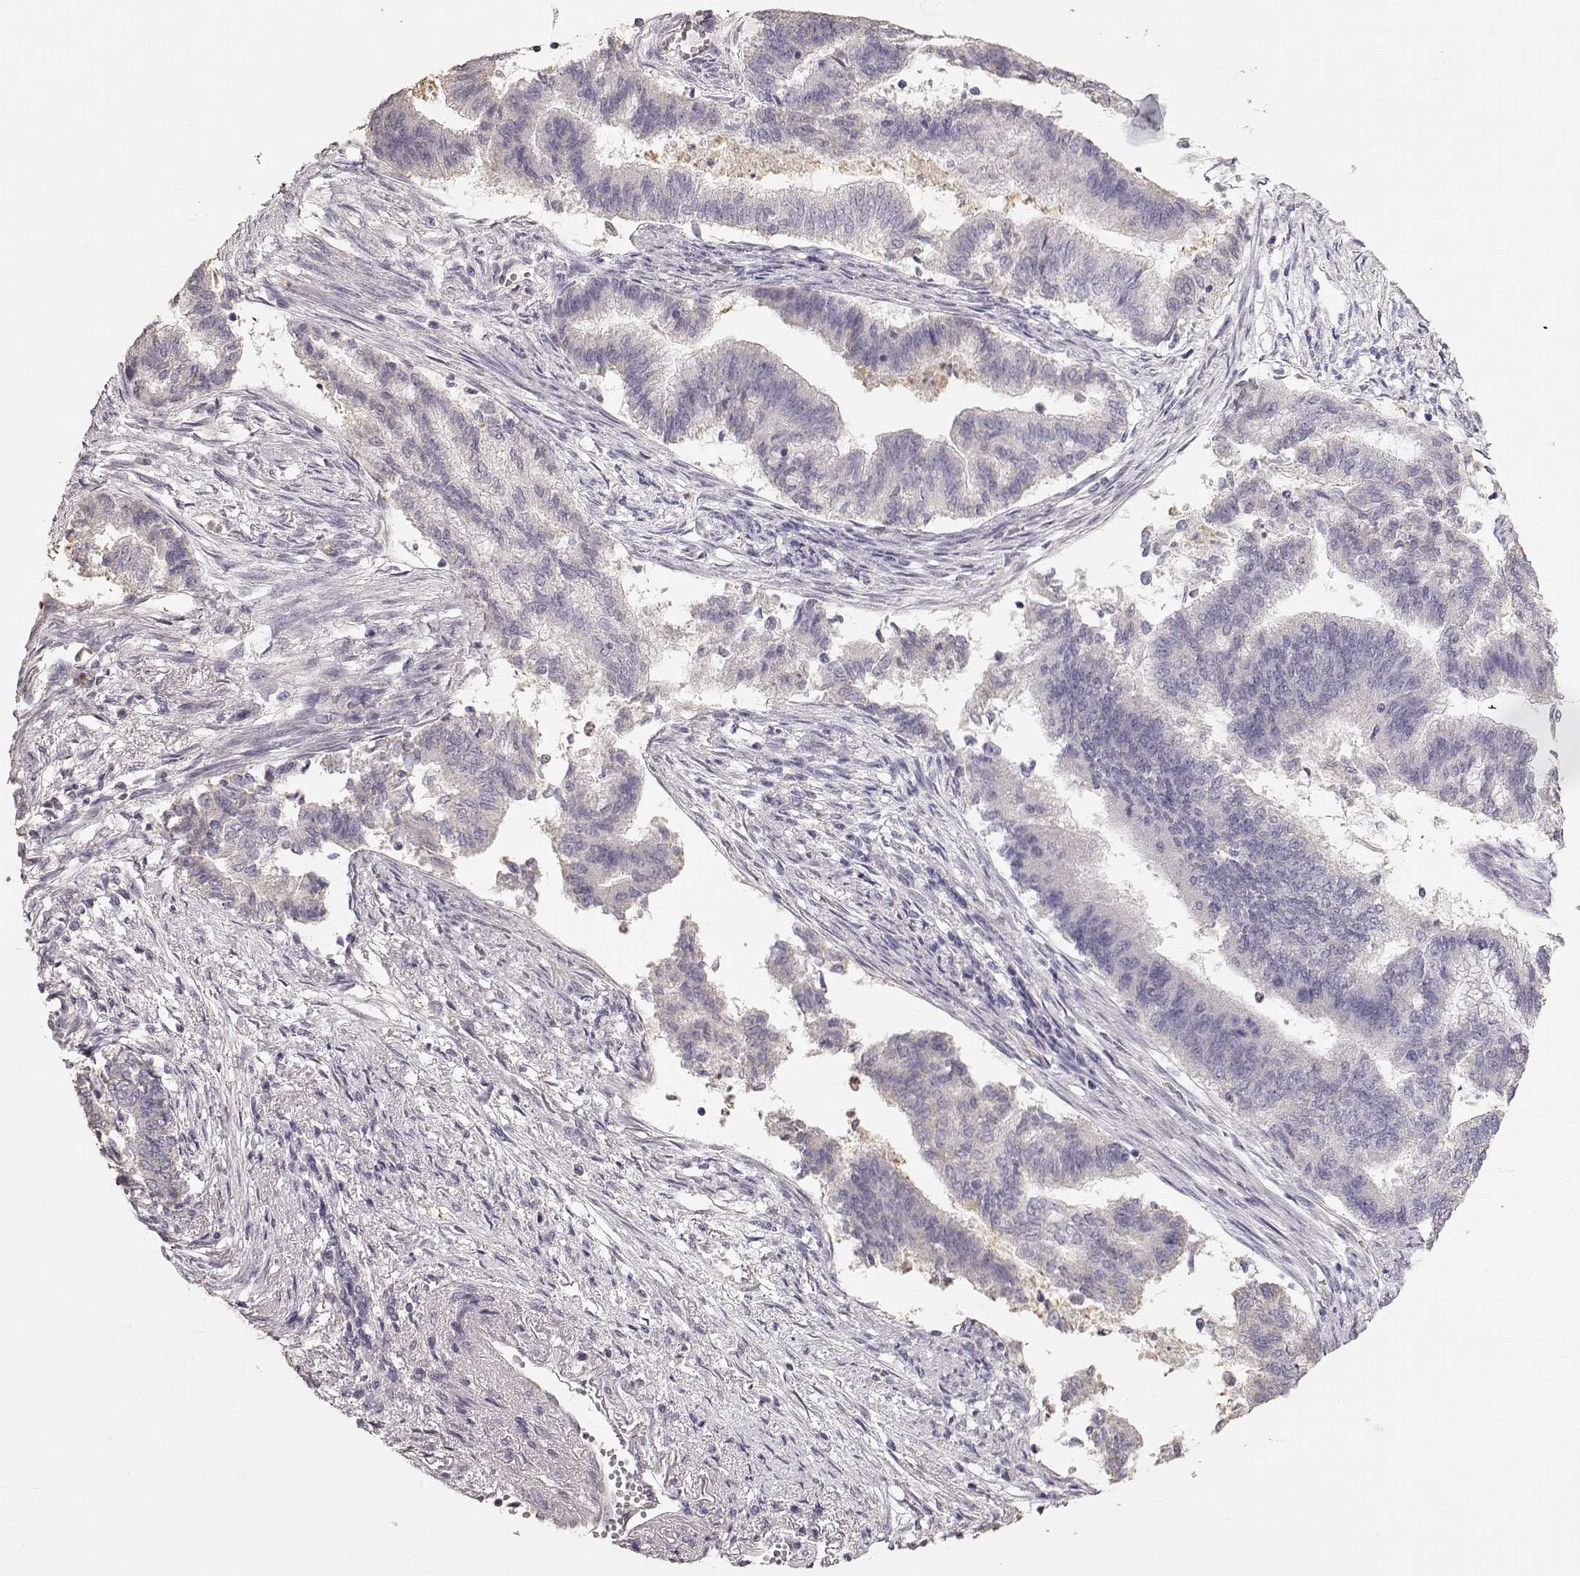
{"staining": {"intensity": "negative", "quantity": "none", "location": "none"}, "tissue": "endometrial cancer", "cell_type": "Tumor cells", "image_type": "cancer", "snomed": [{"axis": "morphology", "description": "Adenocarcinoma, NOS"}, {"axis": "topography", "description": "Endometrium"}], "caption": "IHC histopathology image of neoplastic tissue: endometrial cancer (adenocarcinoma) stained with DAB demonstrates no significant protein staining in tumor cells. (Brightfield microscopy of DAB (3,3'-diaminobenzidine) immunohistochemistry (IHC) at high magnification).", "gene": "POU1F1", "patient": {"sex": "female", "age": 65}}